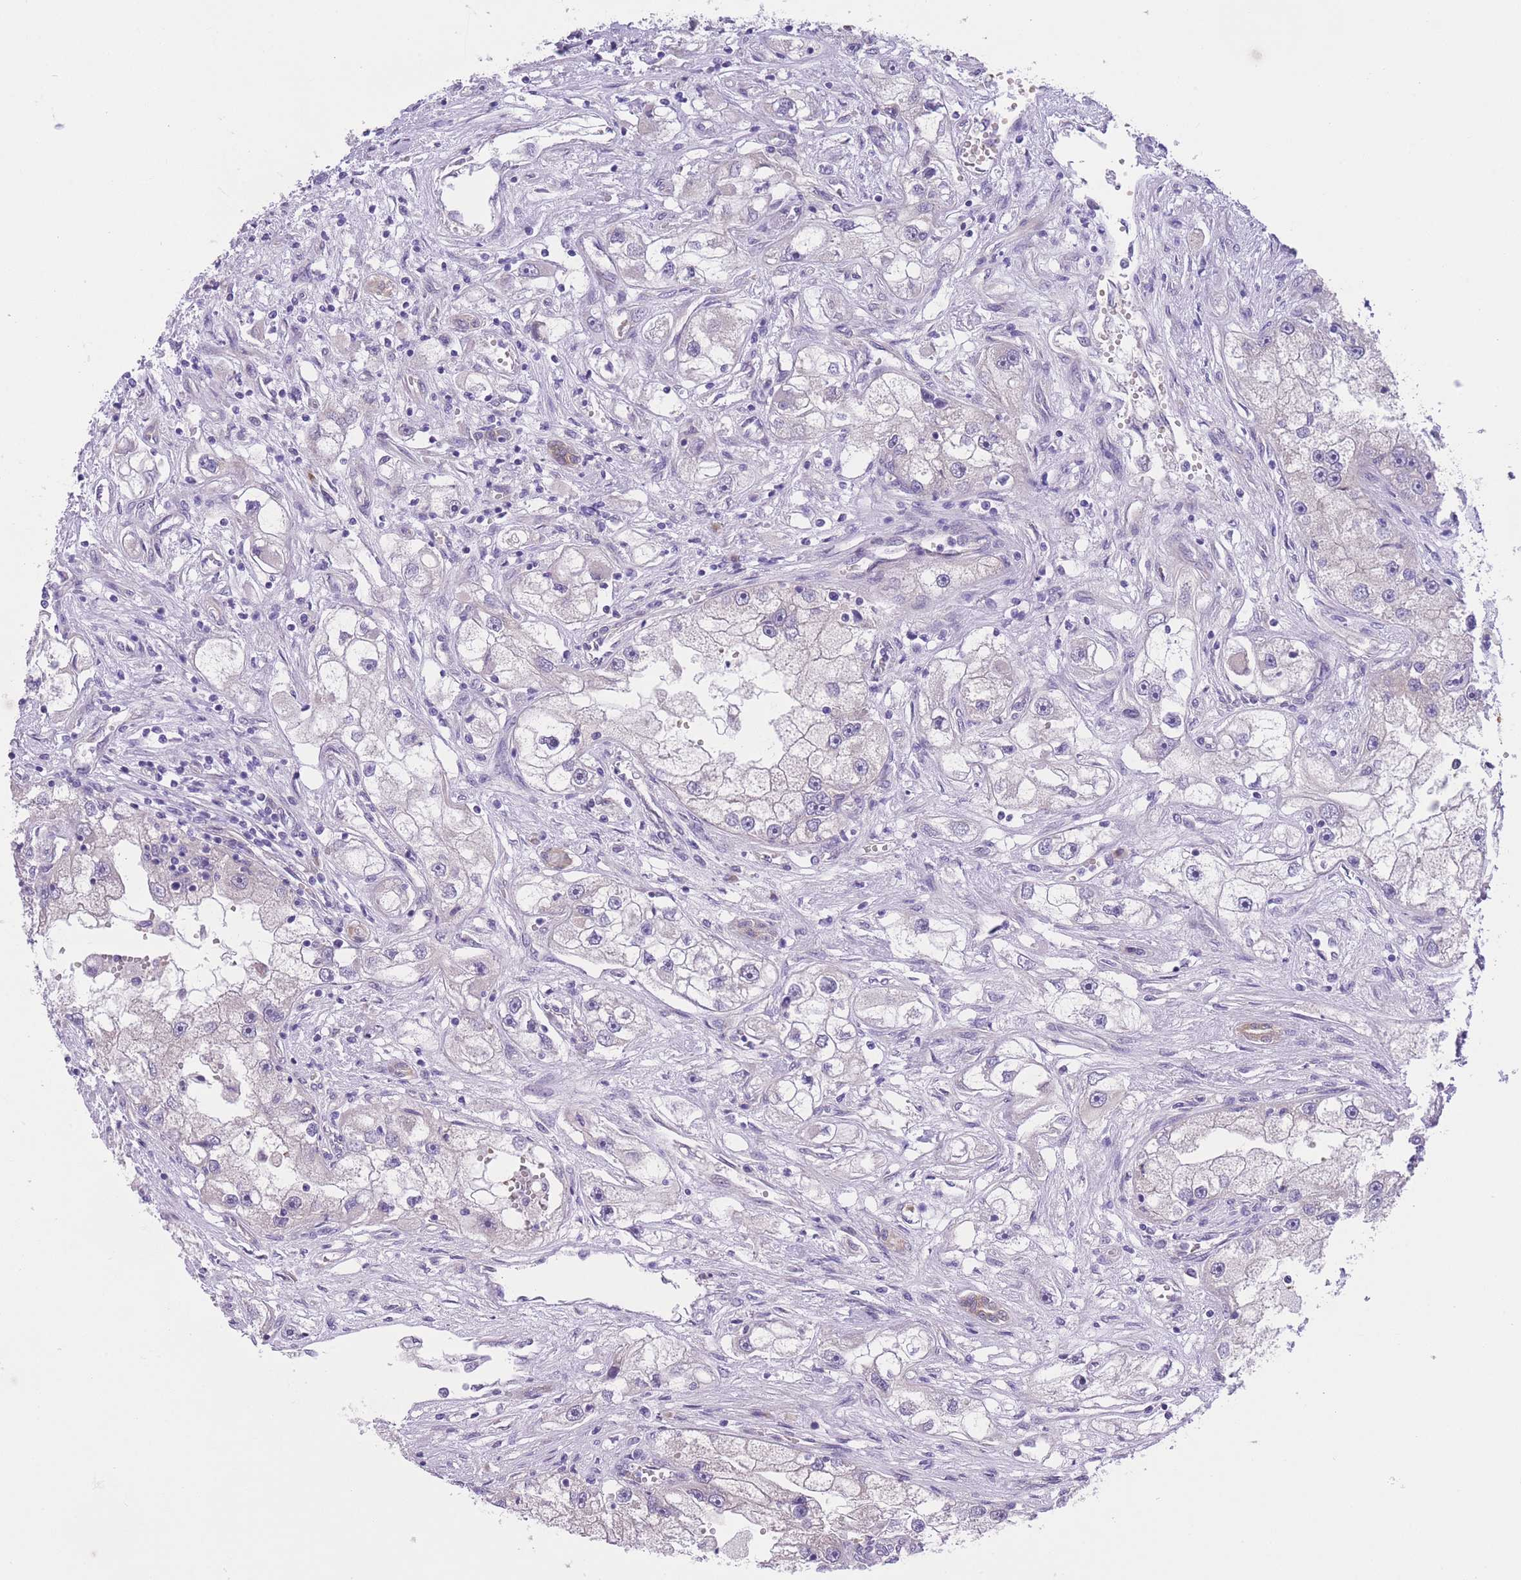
{"staining": {"intensity": "negative", "quantity": "none", "location": "none"}, "tissue": "renal cancer", "cell_type": "Tumor cells", "image_type": "cancer", "snomed": [{"axis": "morphology", "description": "Adenocarcinoma, NOS"}, {"axis": "topography", "description": "Kidney"}], "caption": "This is an immunohistochemistry (IHC) image of renal cancer (adenocarcinoma). There is no staining in tumor cells.", "gene": "WWOX", "patient": {"sex": "male", "age": 63}}